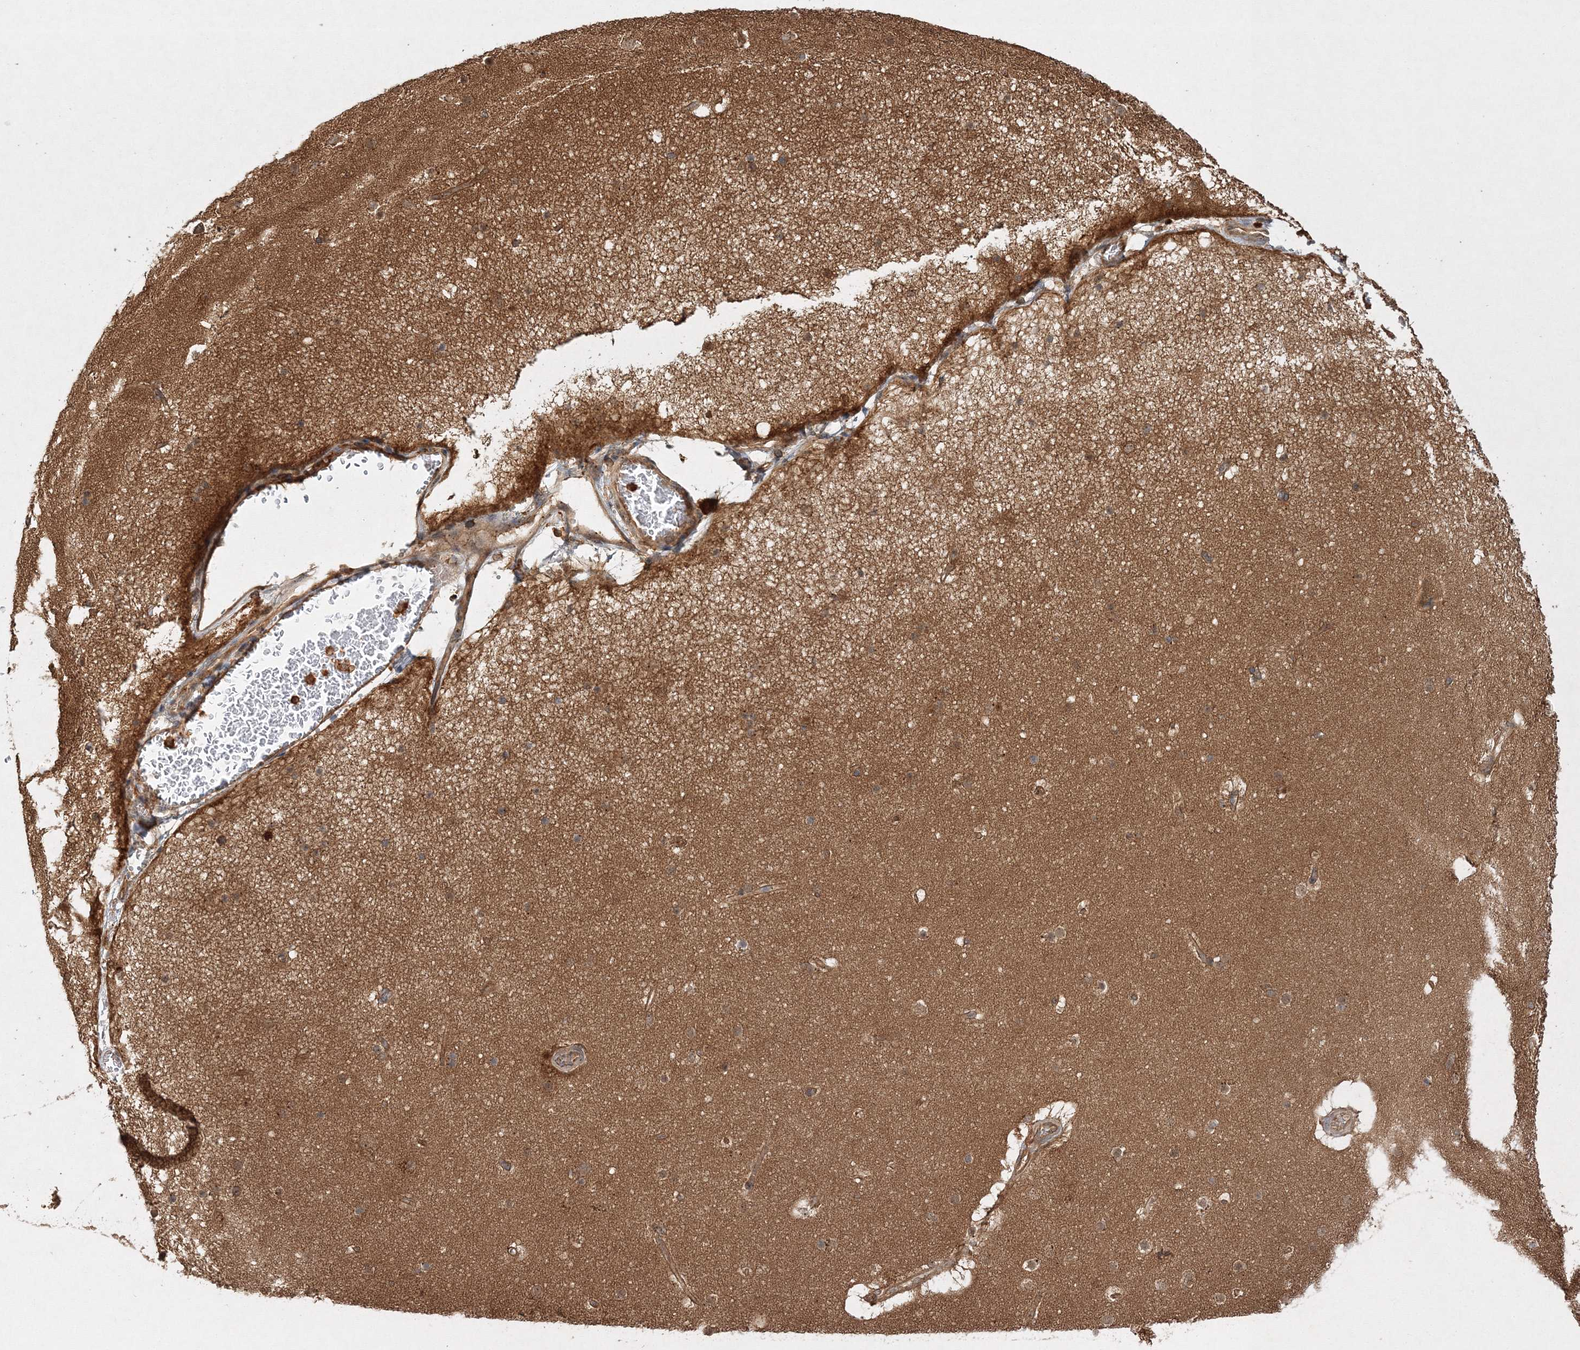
{"staining": {"intensity": "moderate", "quantity": ">75%", "location": "cytoplasmic/membranous"}, "tissue": "cerebral cortex", "cell_type": "Endothelial cells", "image_type": "normal", "snomed": [{"axis": "morphology", "description": "Normal tissue, NOS"}, {"axis": "topography", "description": "Cerebral cortex"}], "caption": "This photomicrograph shows immunohistochemistry (IHC) staining of unremarkable human cerebral cortex, with medium moderate cytoplasmic/membranous positivity in approximately >75% of endothelial cells.", "gene": "WDR37", "patient": {"sex": "male", "age": 57}}